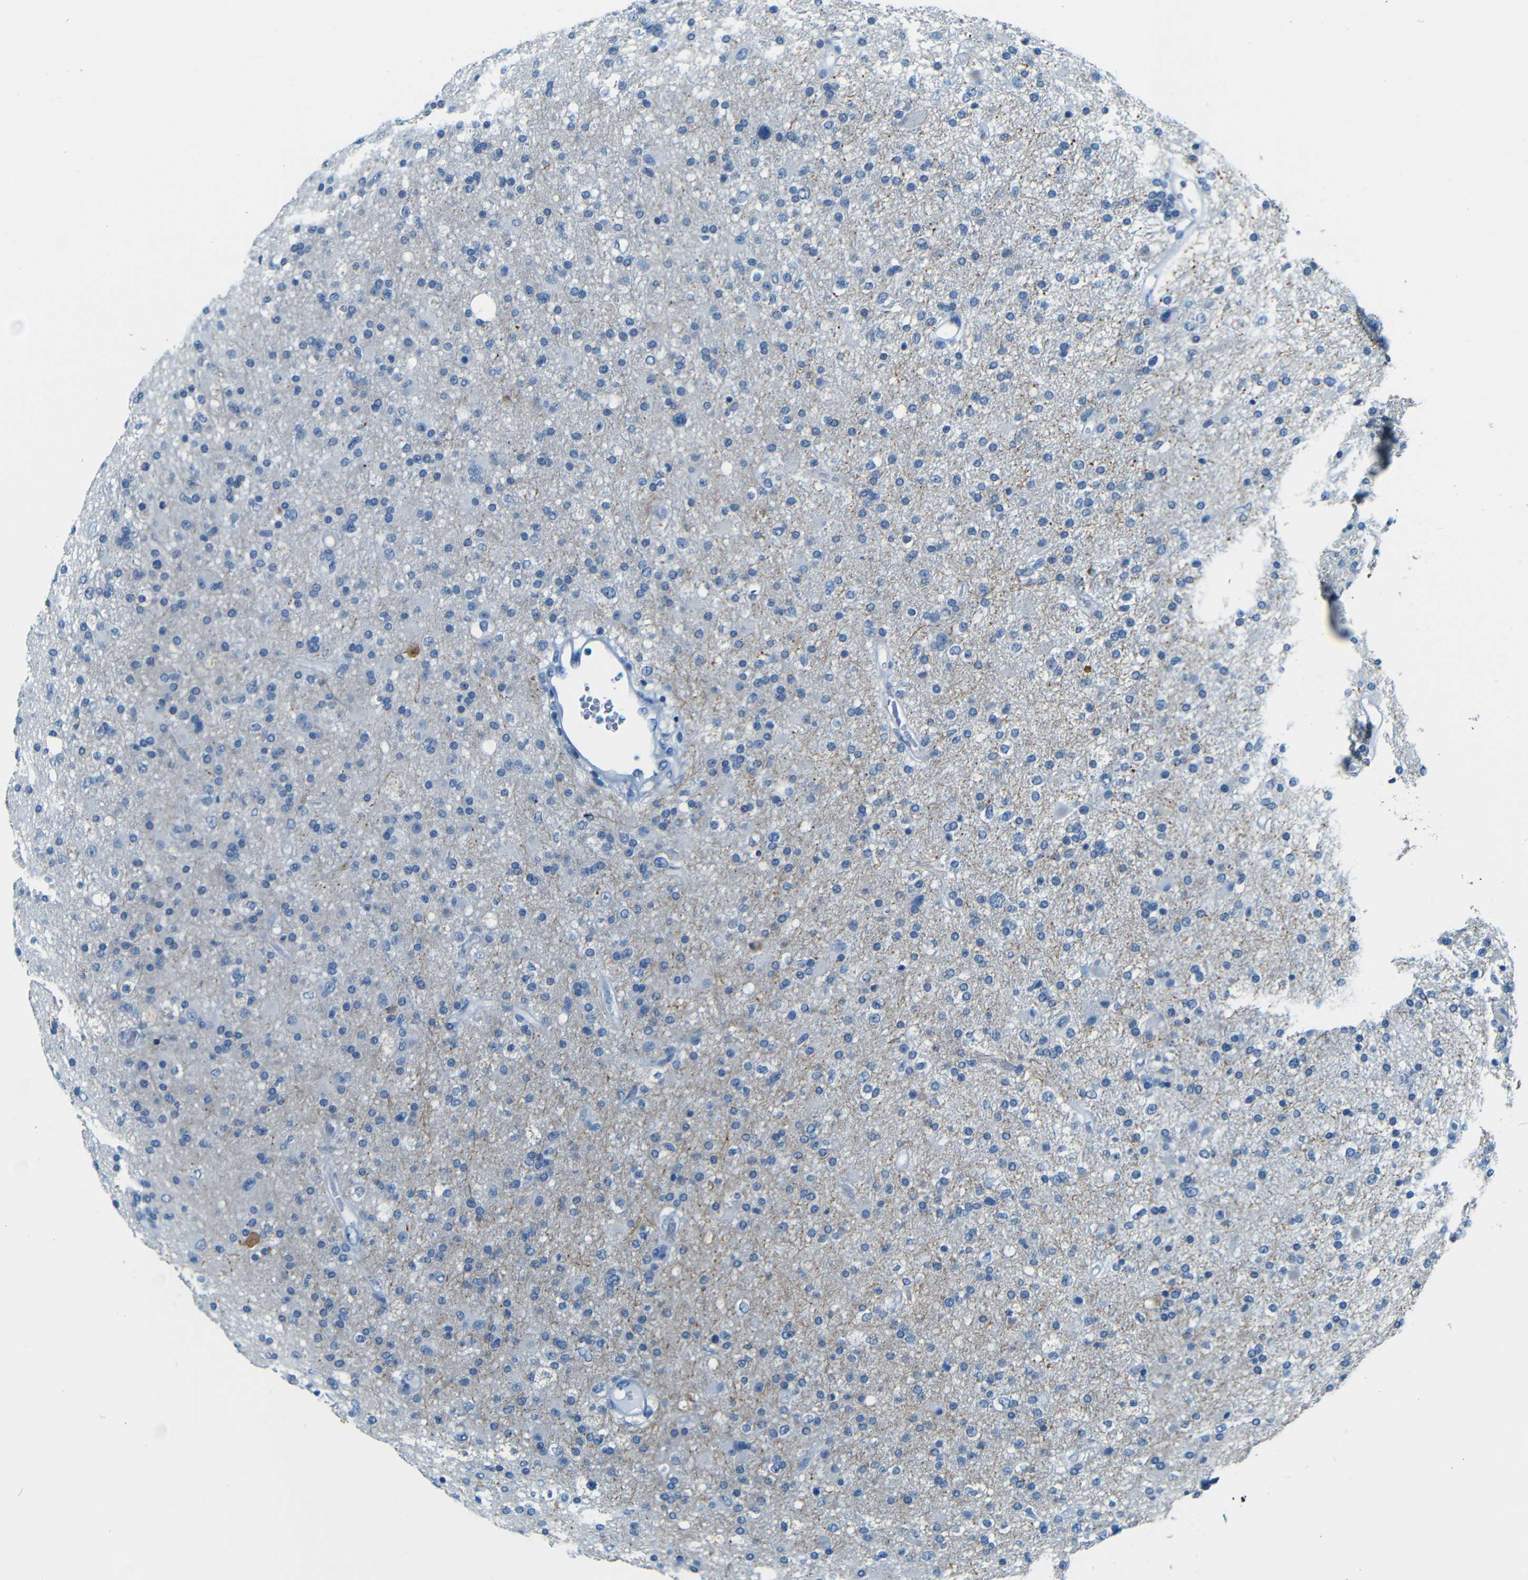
{"staining": {"intensity": "negative", "quantity": "none", "location": "none"}, "tissue": "glioma", "cell_type": "Tumor cells", "image_type": "cancer", "snomed": [{"axis": "morphology", "description": "Glioma, malignant, High grade"}, {"axis": "topography", "description": "Brain"}], "caption": "The histopathology image demonstrates no staining of tumor cells in malignant high-grade glioma.", "gene": "ZMAT1", "patient": {"sex": "male", "age": 33}}